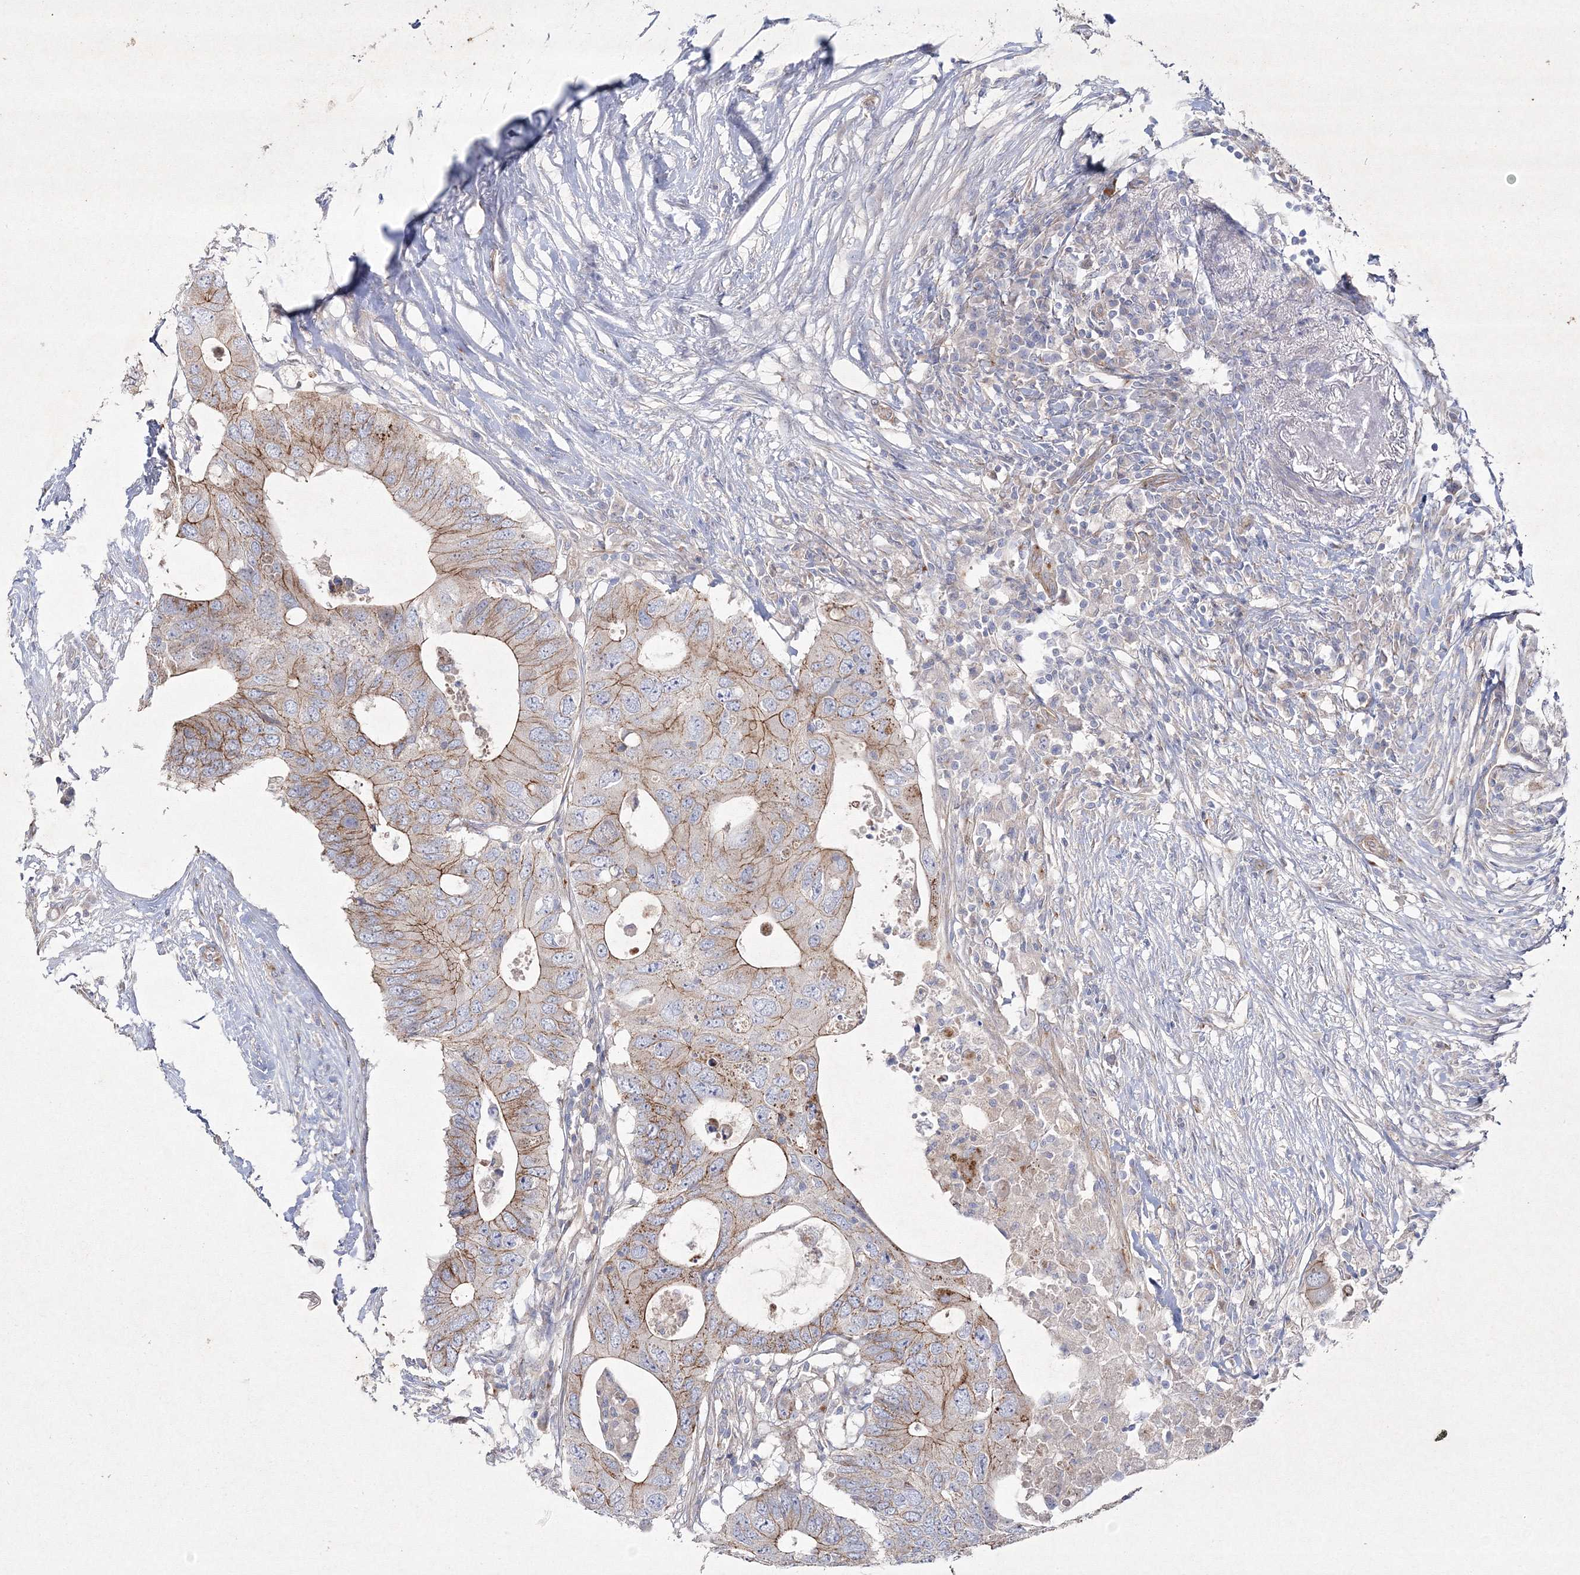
{"staining": {"intensity": "moderate", "quantity": "25%-75%", "location": "cytoplasmic/membranous"}, "tissue": "colorectal cancer", "cell_type": "Tumor cells", "image_type": "cancer", "snomed": [{"axis": "morphology", "description": "Adenocarcinoma, NOS"}, {"axis": "topography", "description": "Colon"}], "caption": "Colorectal adenocarcinoma stained for a protein demonstrates moderate cytoplasmic/membranous positivity in tumor cells.", "gene": "NAA40", "patient": {"sex": "male", "age": 71}}